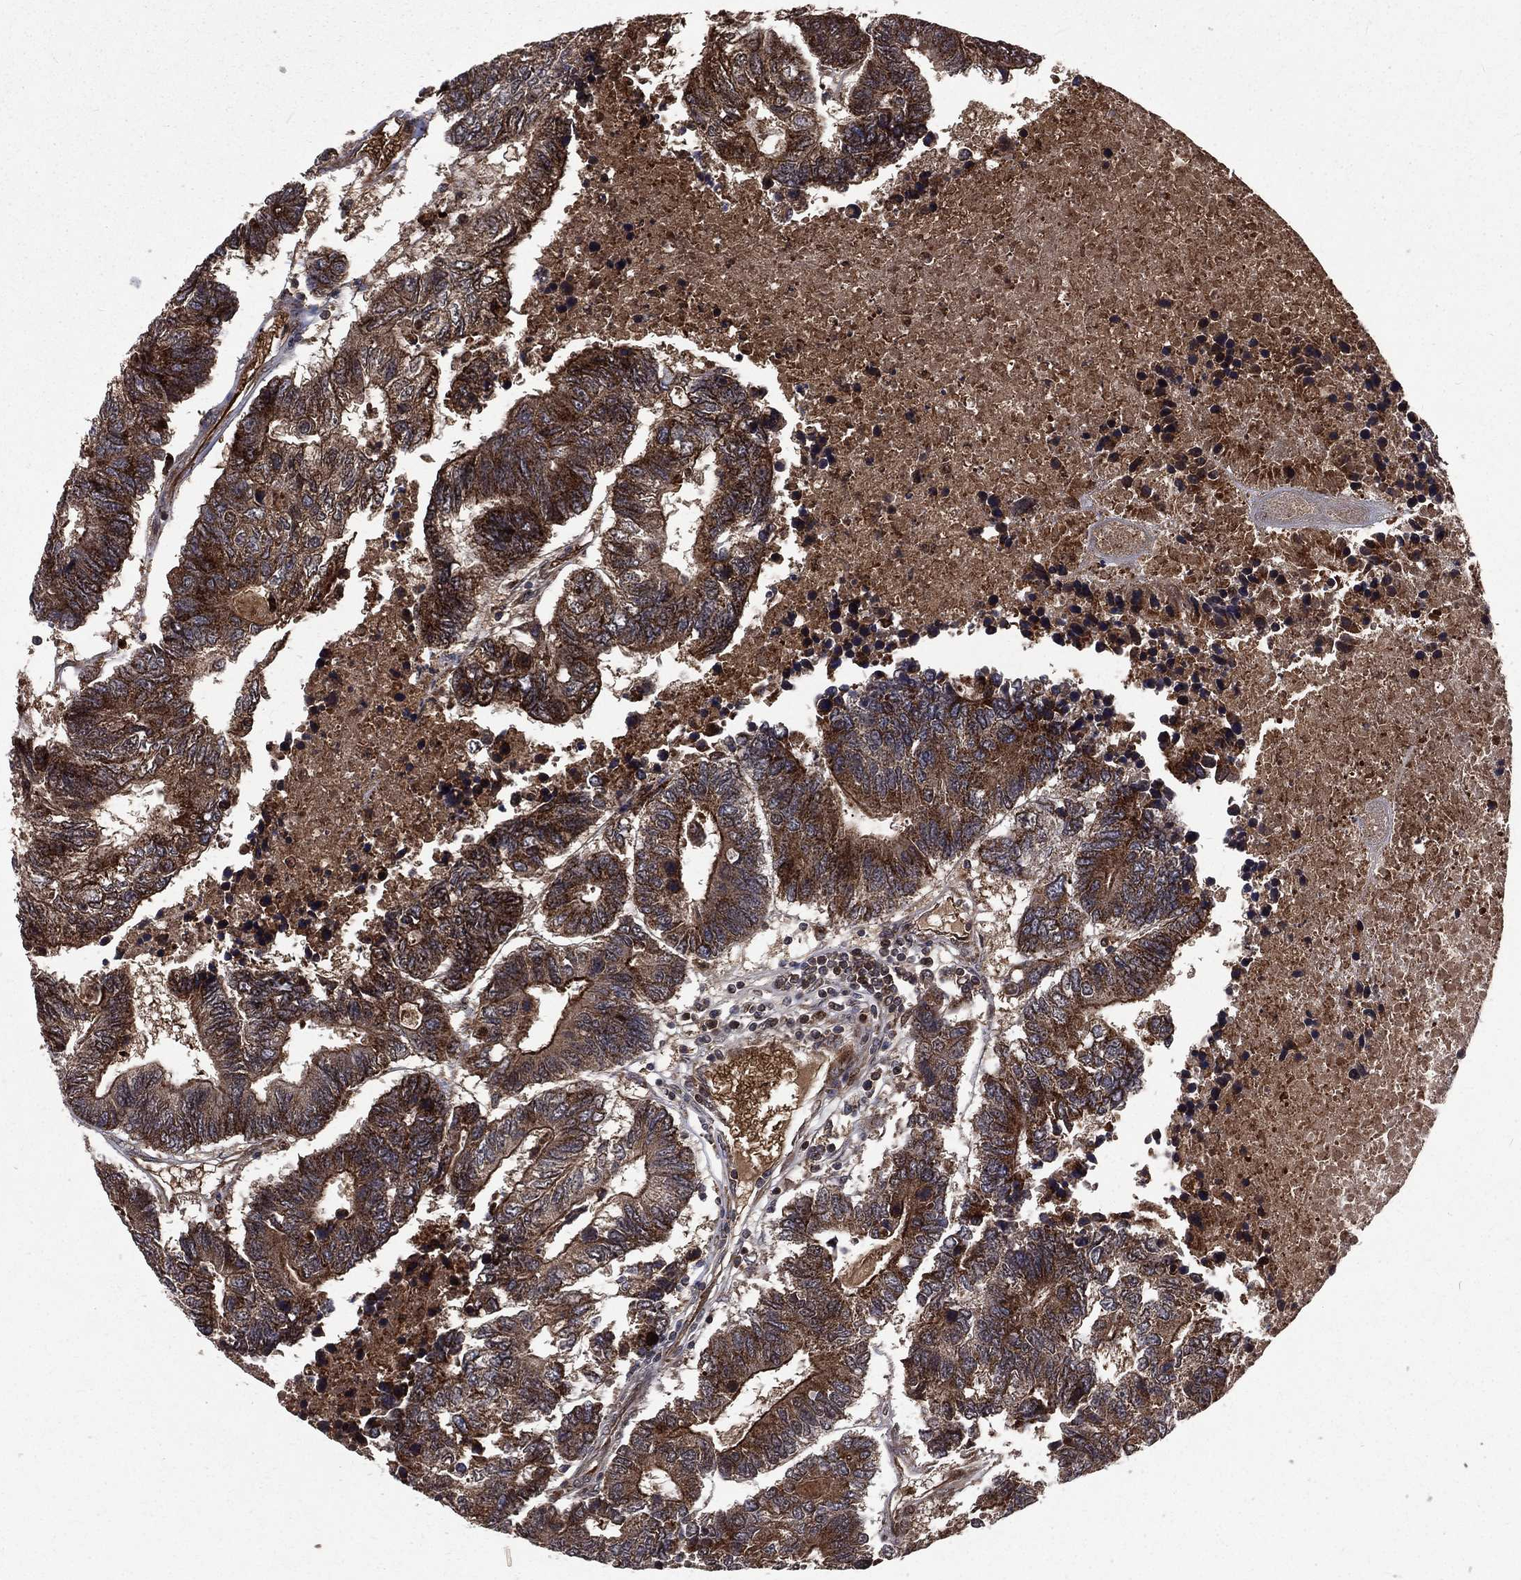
{"staining": {"intensity": "moderate", "quantity": ">75%", "location": "cytoplasmic/membranous"}, "tissue": "colorectal cancer", "cell_type": "Tumor cells", "image_type": "cancer", "snomed": [{"axis": "morphology", "description": "Adenocarcinoma, NOS"}, {"axis": "topography", "description": "Colon"}], "caption": "Protein analysis of adenocarcinoma (colorectal) tissue exhibits moderate cytoplasmic/membranous positivity in approximately >75% of tumor cells.", "gene": "LENG8", "patient": {"sex": "female", "age": 48}}